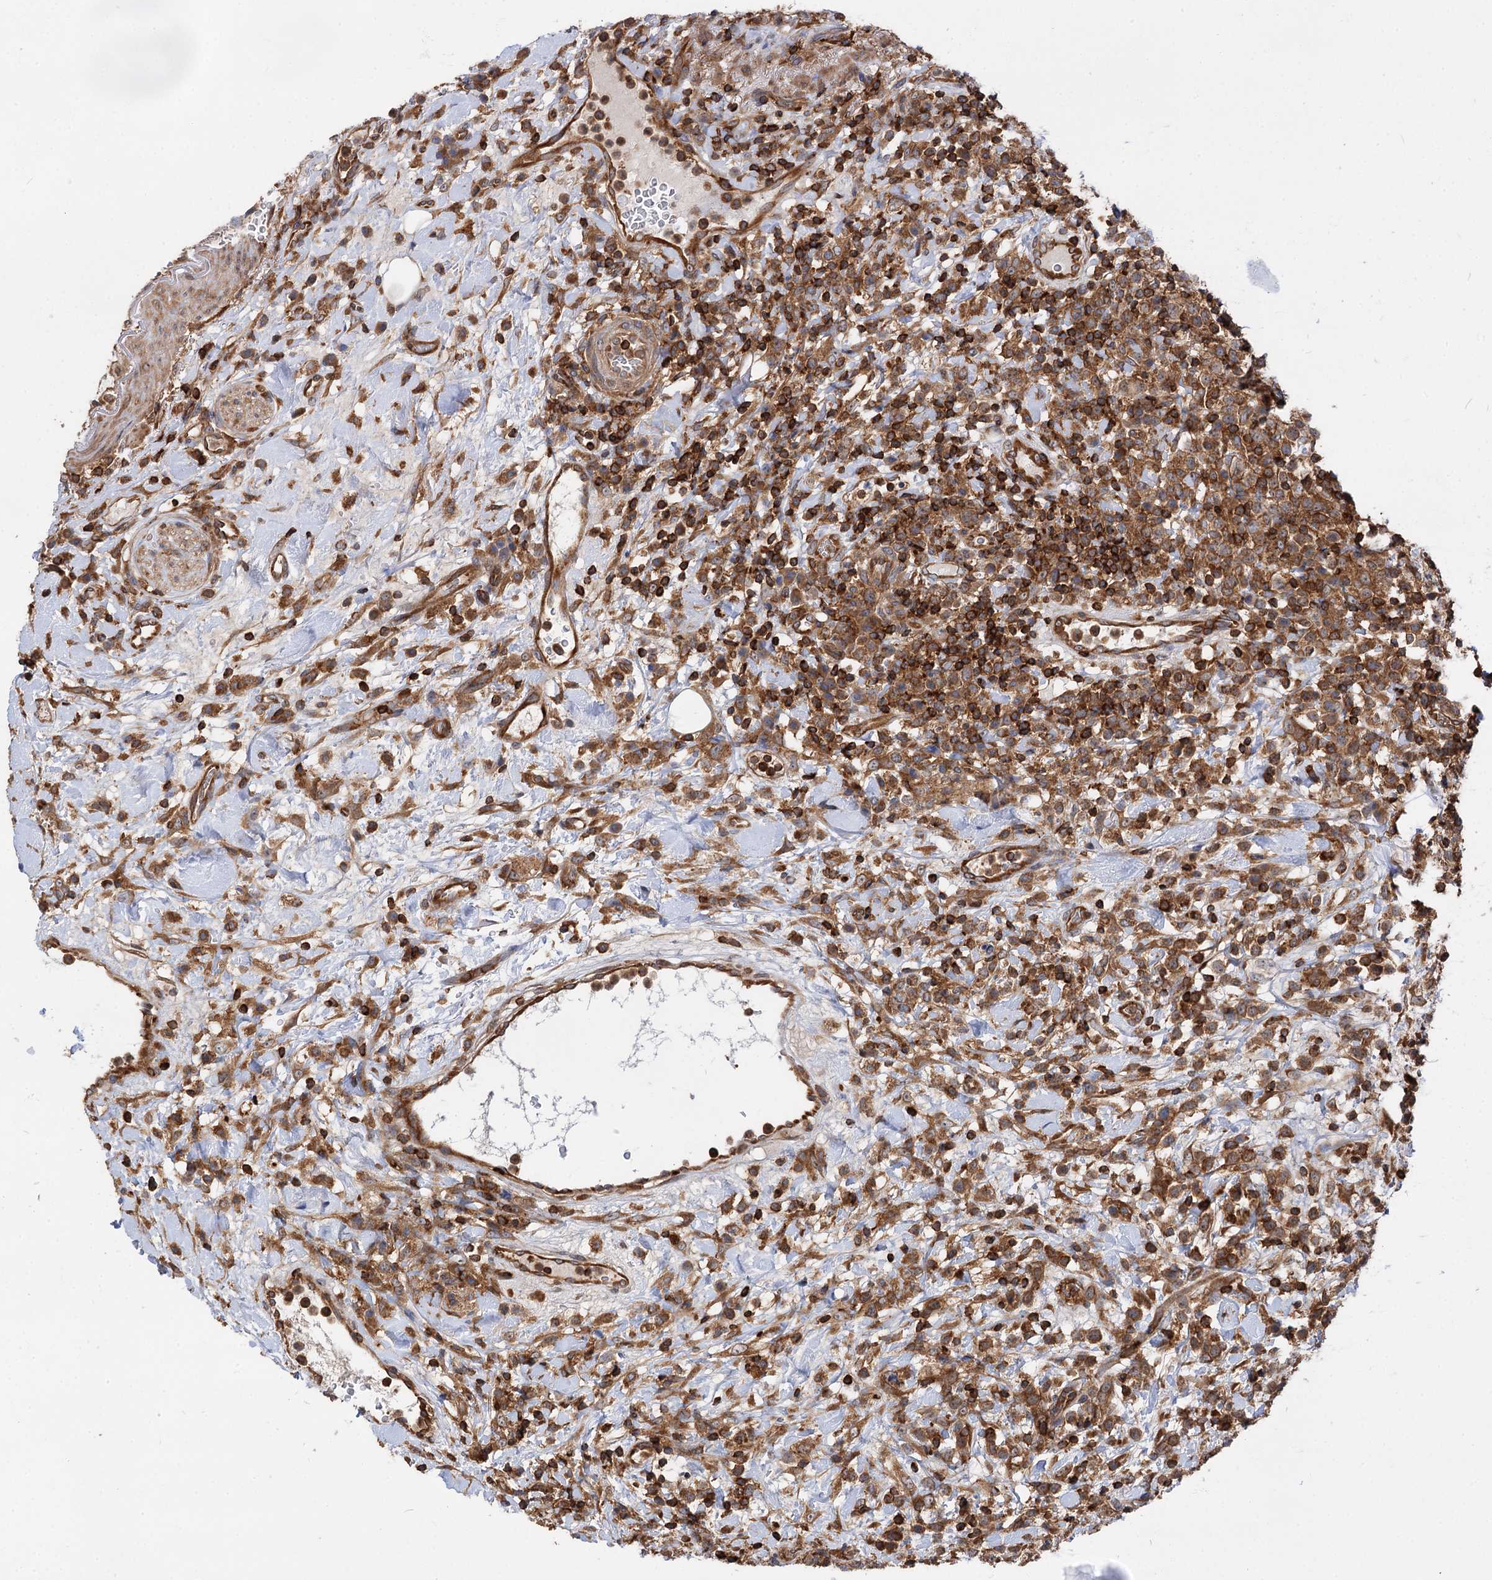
{"staining": {"intensity": "moderate", "quantity": ">75%", "location": "cytoplasmic/membranous"}, "tissue": "lymphoma", "cell_type": "Tumor cells", "image_type": "cancer", "snomed": [{"axis": "morphology", "description": "Malignant lymphoma, non-Hodgkin's type, High grade"}, {"axis": "topography", "description": "Colon"}], "caption": "Tumor cells reveal moderate cytoplasmic/membranous expression in about >75% of cells in lymphoma.", "gene": "PACS1", "patient": {"sex": "female", "age": 53}}